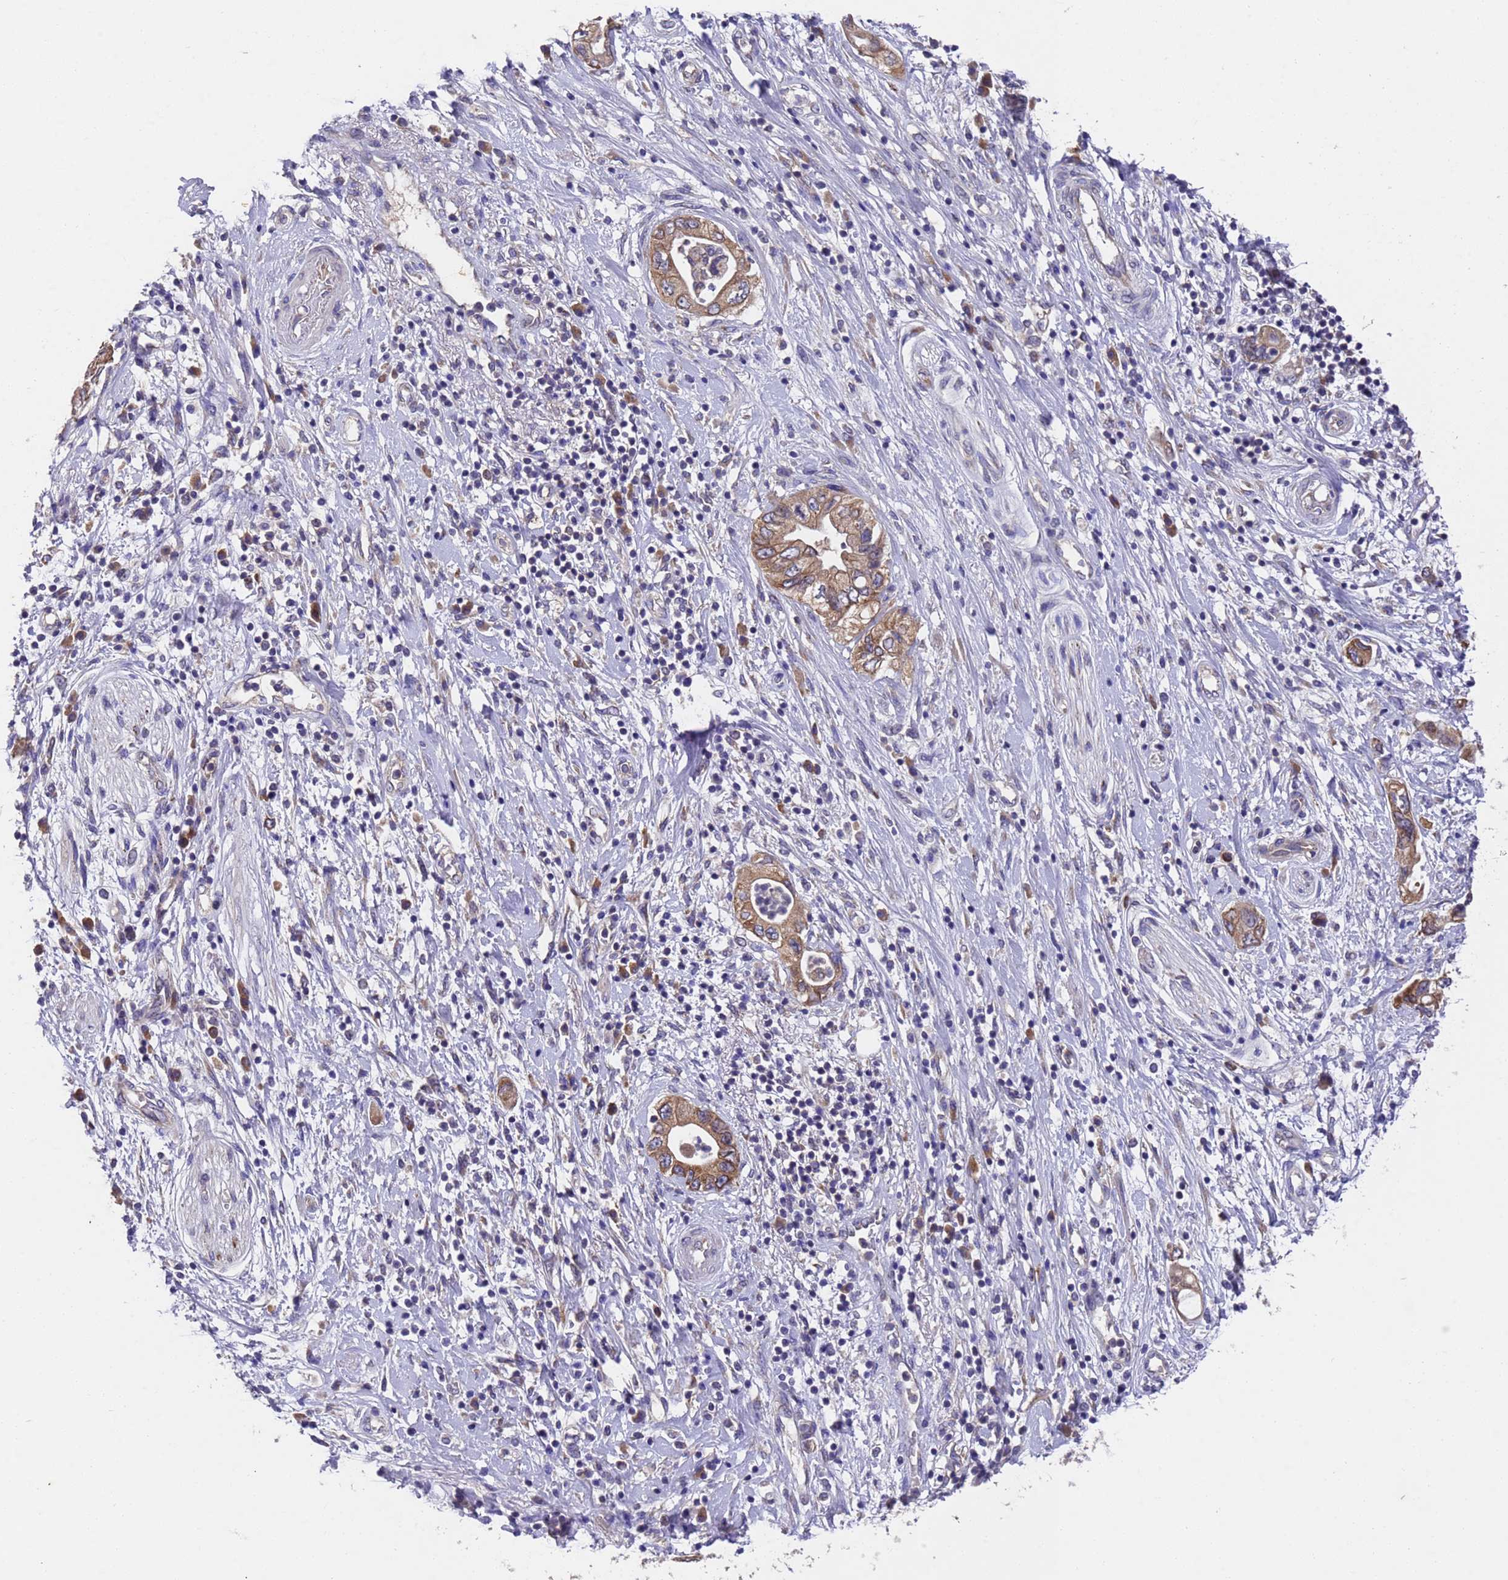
{"staining": {"intensity": "moderate", "quantity": "25%-75%", "location": "cytoplasmic/membranous"}, "tissue": "pancreatic cancer", "cell_type": "Tumor cells", "image_type": "cancer", "snomed": [{"axis": "morphology", "description": "Adenocarcinoma, NOS"}, {"axis": "topography", "description": "Pancreas"}], "caption": "IHC staining of pancreatic adenocarcinoma, which reveals medium levels of moderate cytoplasmic/membranous staining in approximately 25%-75% of tumor cells indicating moderate cytoplasmic/membranous protein staining. The staining was performed using DAB (3,3'-diaminobenzidine) (brown) for protein detection and nuclei were counterstained in hematoxylin (blue).", "gene": "DCAF12L2", "patient": {"sex": "female", "age": 73}}